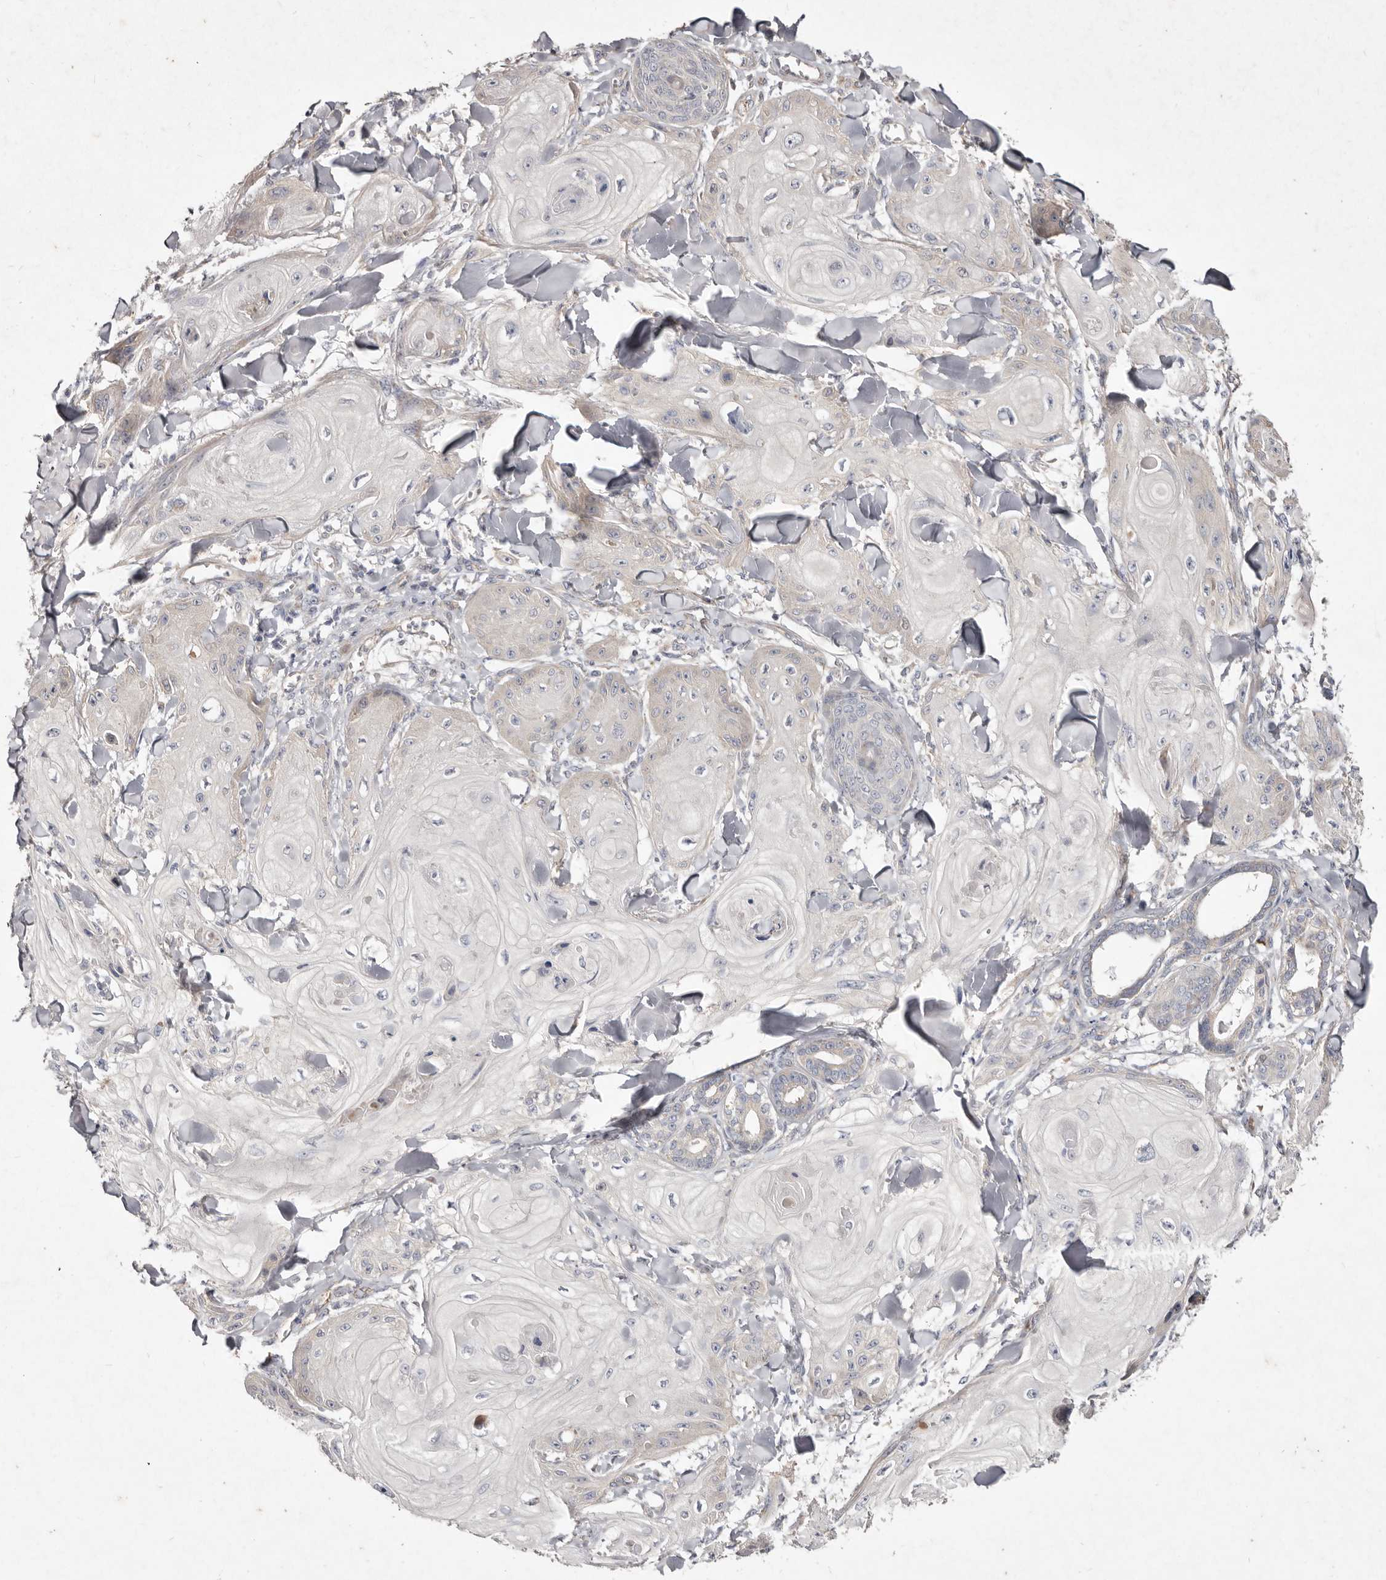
{"staining": {"intensity": "negative", "quantity": "none", "location": "none"}, "tissue": "skin cancer", "cell_type": "Tumor cells", "image_type": "cancer", "snomed": [{"axis": "morphology", "description": "Squamous cell carcinoma, NOS"}, {"axis": "topography", "description": "Skin"}], "caption": "Immunohistochemistry histopathology image of neoplastic tissue: skin cancer stained with DAB shows no significant protein staining in tumor cells.", "gene": "SLC25A20", "patient": {"sex": "male", "age": 74}}